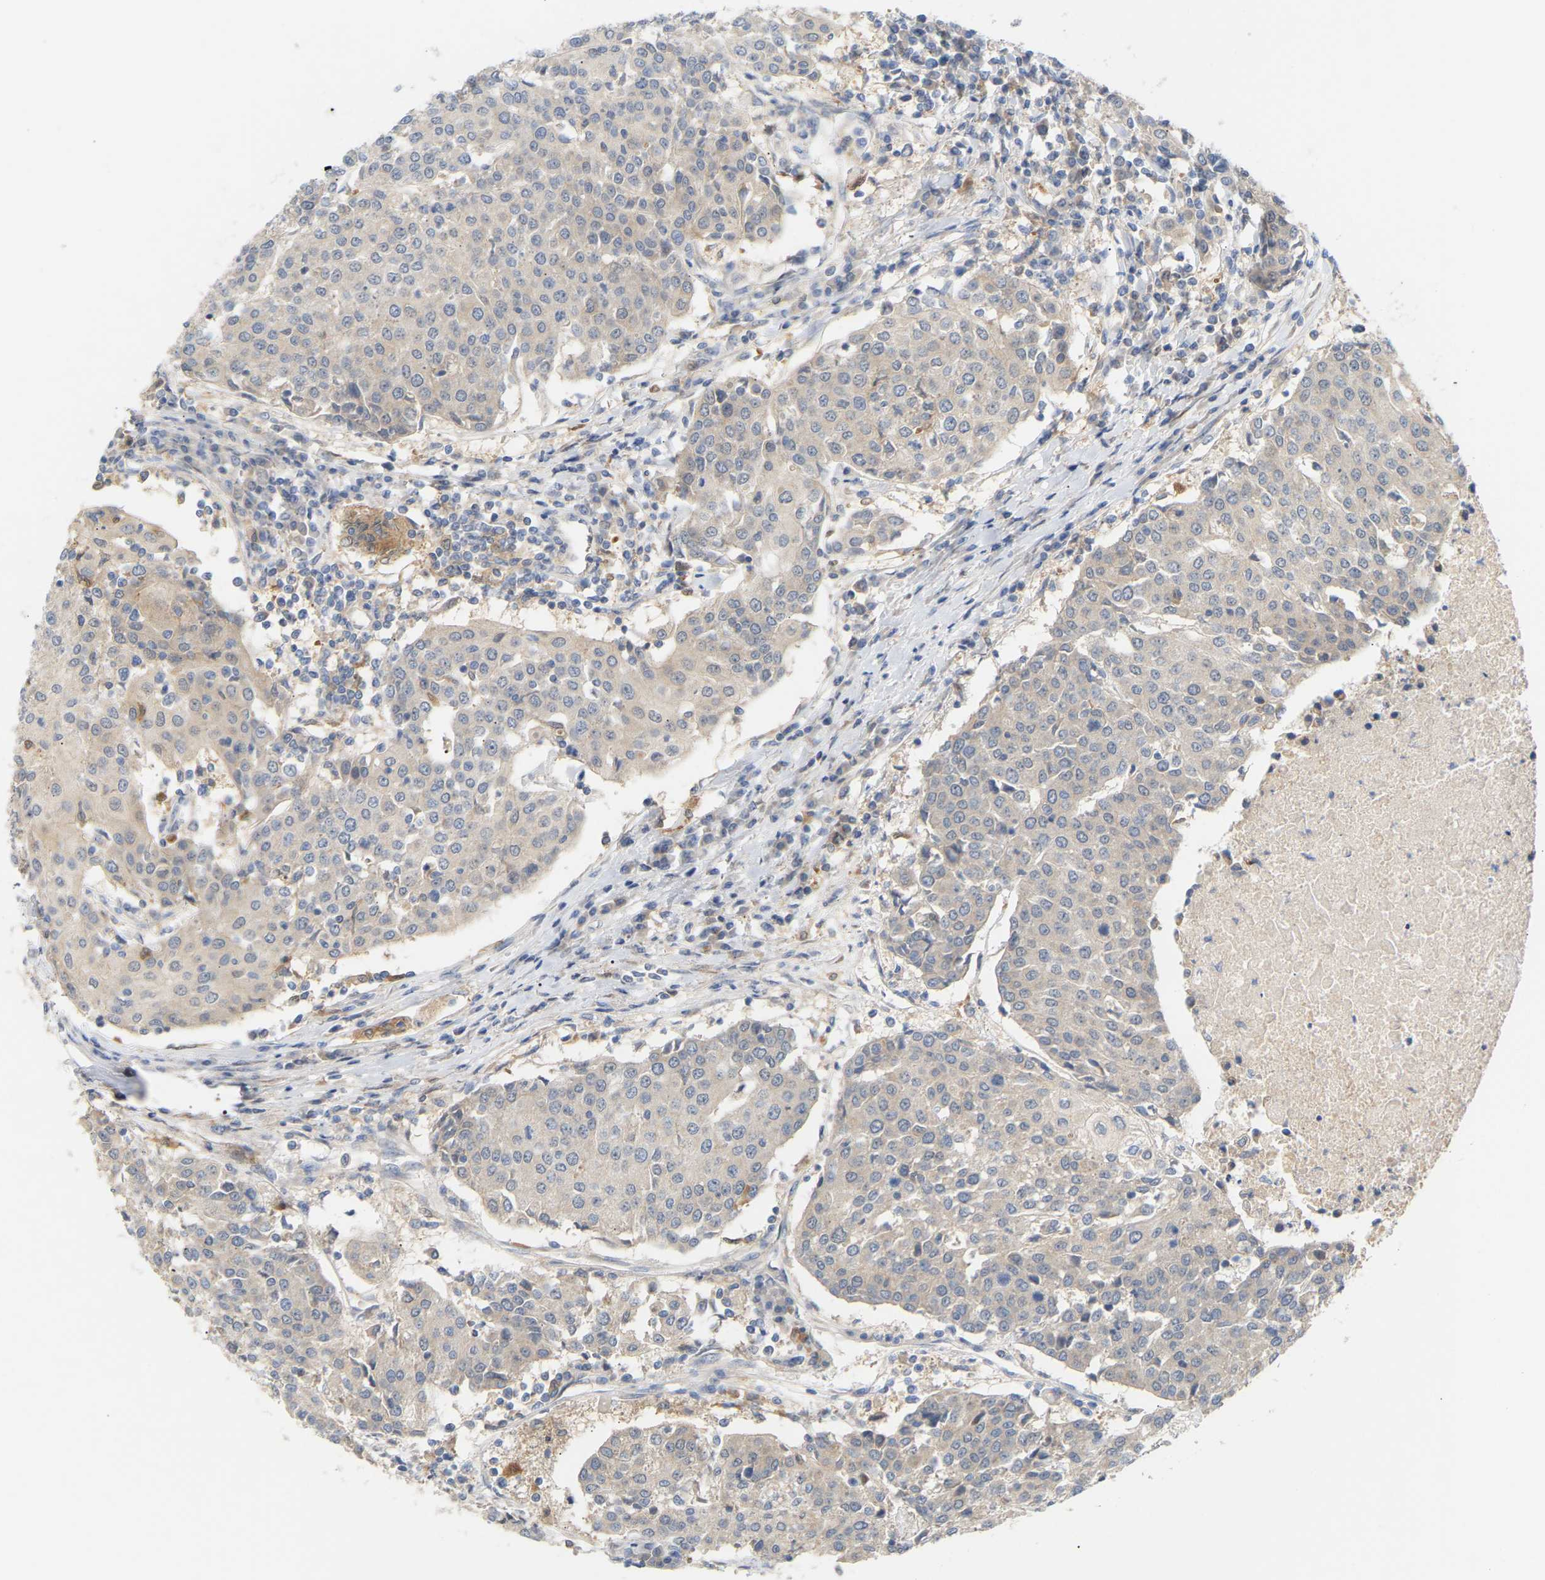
{"staining": {"intensity": "negative", "quantity": "none", "location": "none"}, "tissue": "urothelial cancer", "cell_type": "Tumor cells", "image_type": "cancer", "snomed": [{"axis": "morphology", "description": "Urothelial carcinoma, High grade"}, {"axis": "topography", "description": "Urinary bladder"}], "caption": "DAB (3,3'-diaminobenzidine) immunohistochemical staining of human high-grade urothelial carcinoma reveals no significant positivity in tumor cells. Brightfield microscopy of immunohistochemistry (IHC) stained with DAB (brown) and hematoxylin (blue), captured at high magnification.", "gene": "TPMT", "patient": {"sex": "female", "age": 85}}